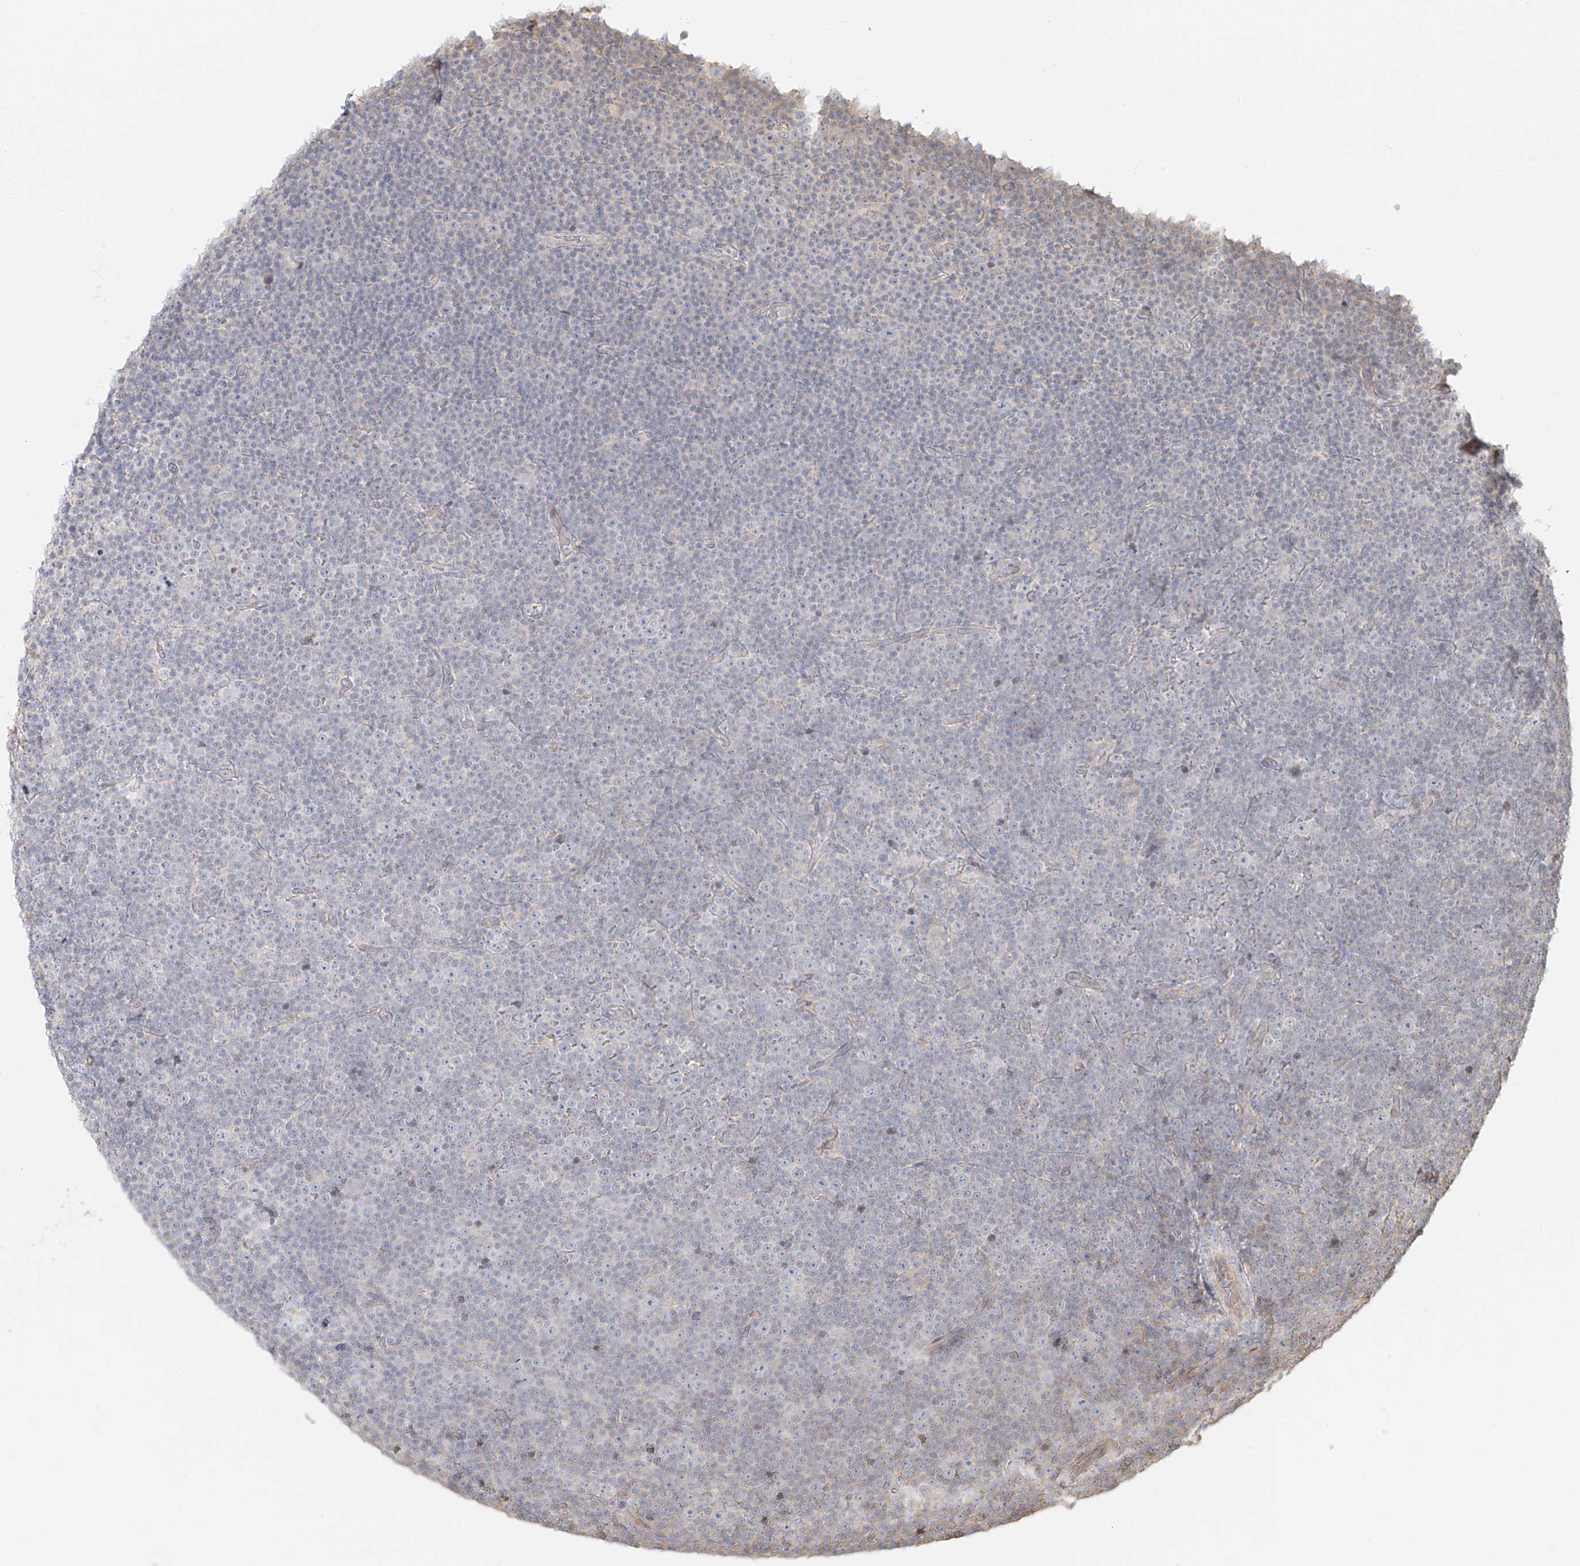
{"staining": {"intensity": "negative", "quantity": "none", "location": "none"}, "tissue": "lymphoma", "cell_type": "Tumor cells", "image_type": "cancer", "snomed": [{"axis": "morphology", "description": "Malignant lymphoma, non-Hodgkin's type, Low grade"}, {"axis": "topography", "description": "Lymph node"}], "caption": "Immunohistochemistry histopathology image of neoplastic tissue: lymphoma stained with DAB displays no significant protein positivity in tumor cells.", "gene": "UPK1B", "patient": {"sex": "female", "age": 67}}